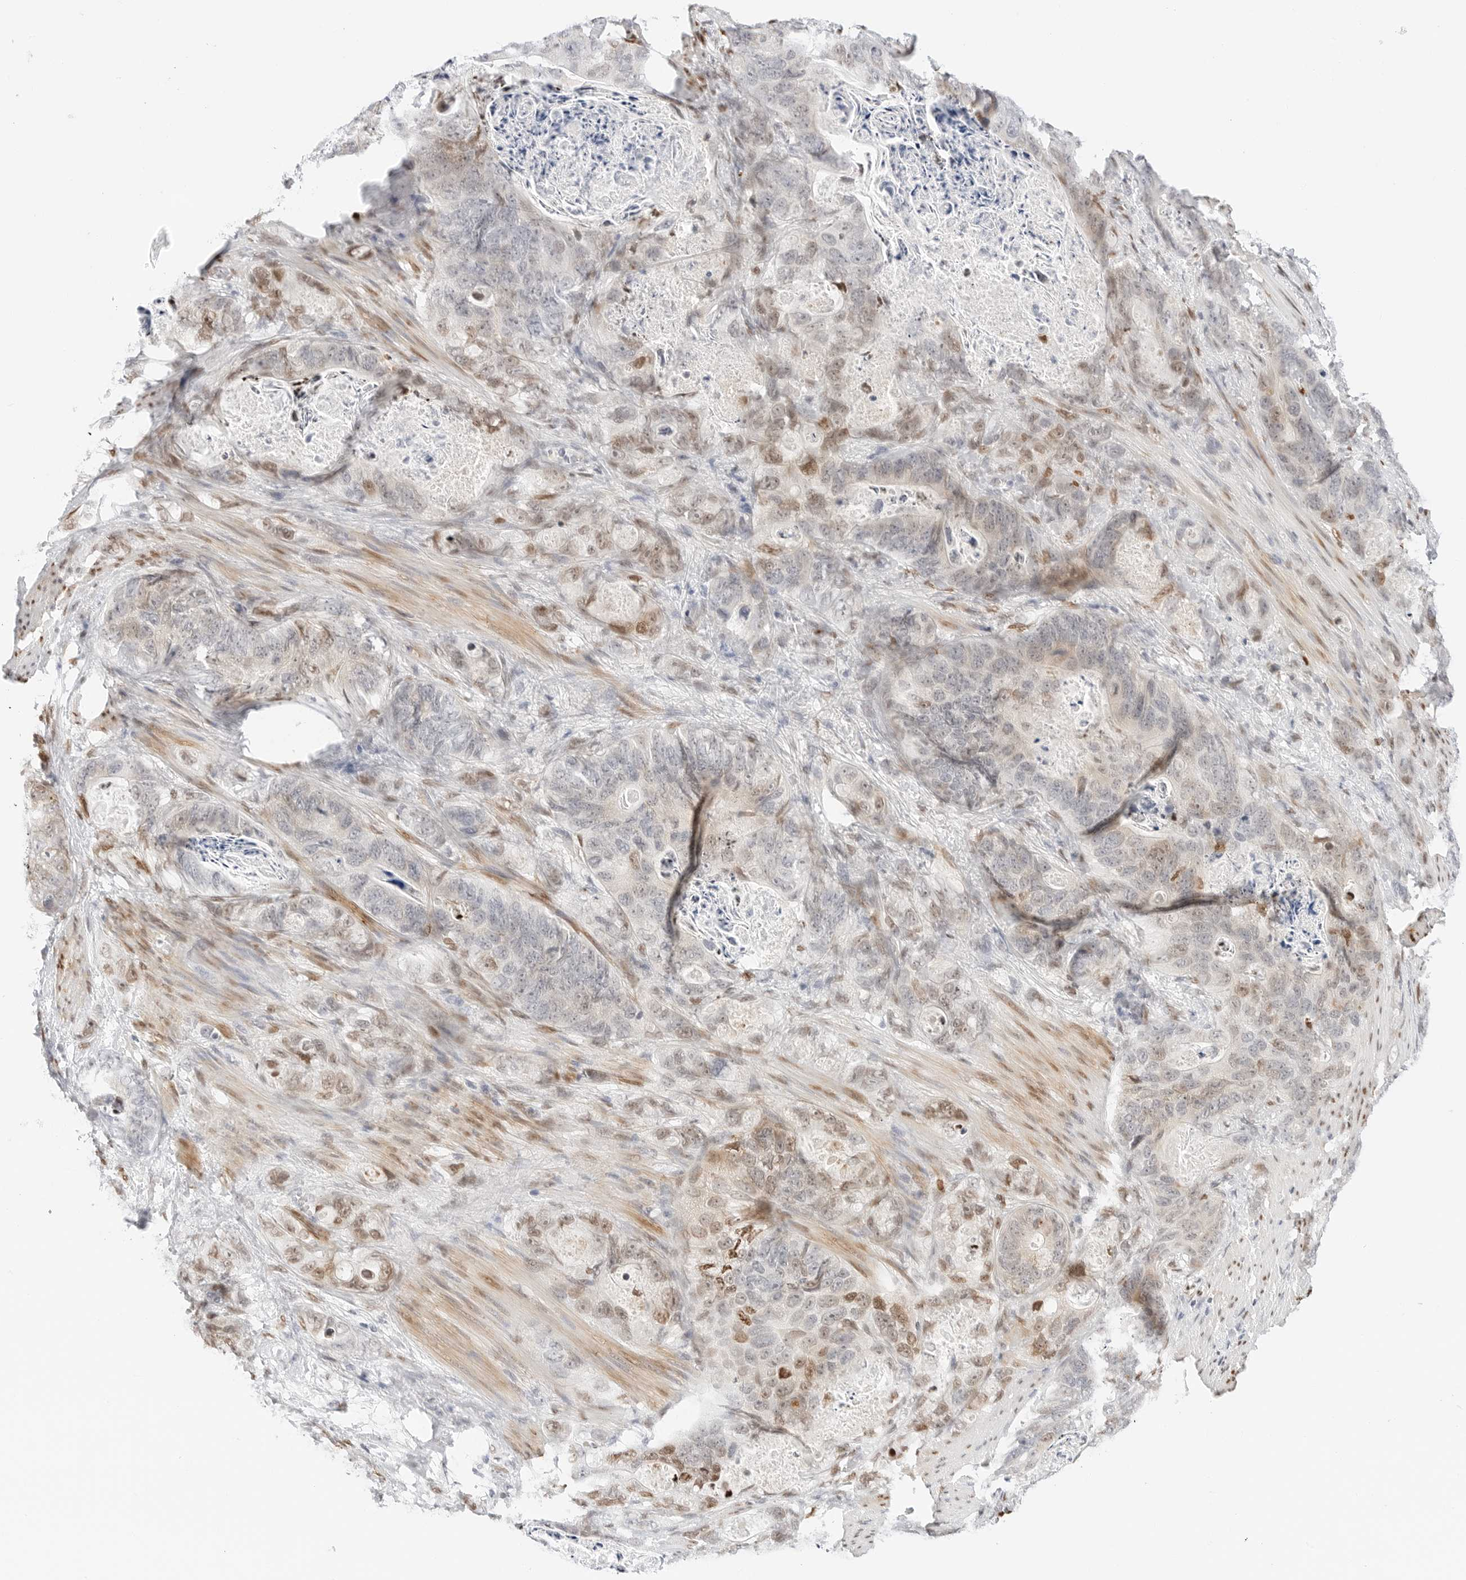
{"staining": {"intensity": "moderate", "quantity": "<25%", "location": "nuclear"}, "tissue": "stomach cancer", "cell_type": "Tumor cells", "image_type": "cancer", "snomed": [{"axis": "morphology", "description": "Normal tissue, NOS"}, {"axis": "morphology", "description": "Adenocarcinoma, NOS"}, {"axis": "topography", "description": "Stomach"}], "caption": "Human stomach adenocarcinoma stained with a protein marker reveals moderate staining in tumor cells.", "gene": "SPIDR", "patient": {"sex": "female", "age": 89}}